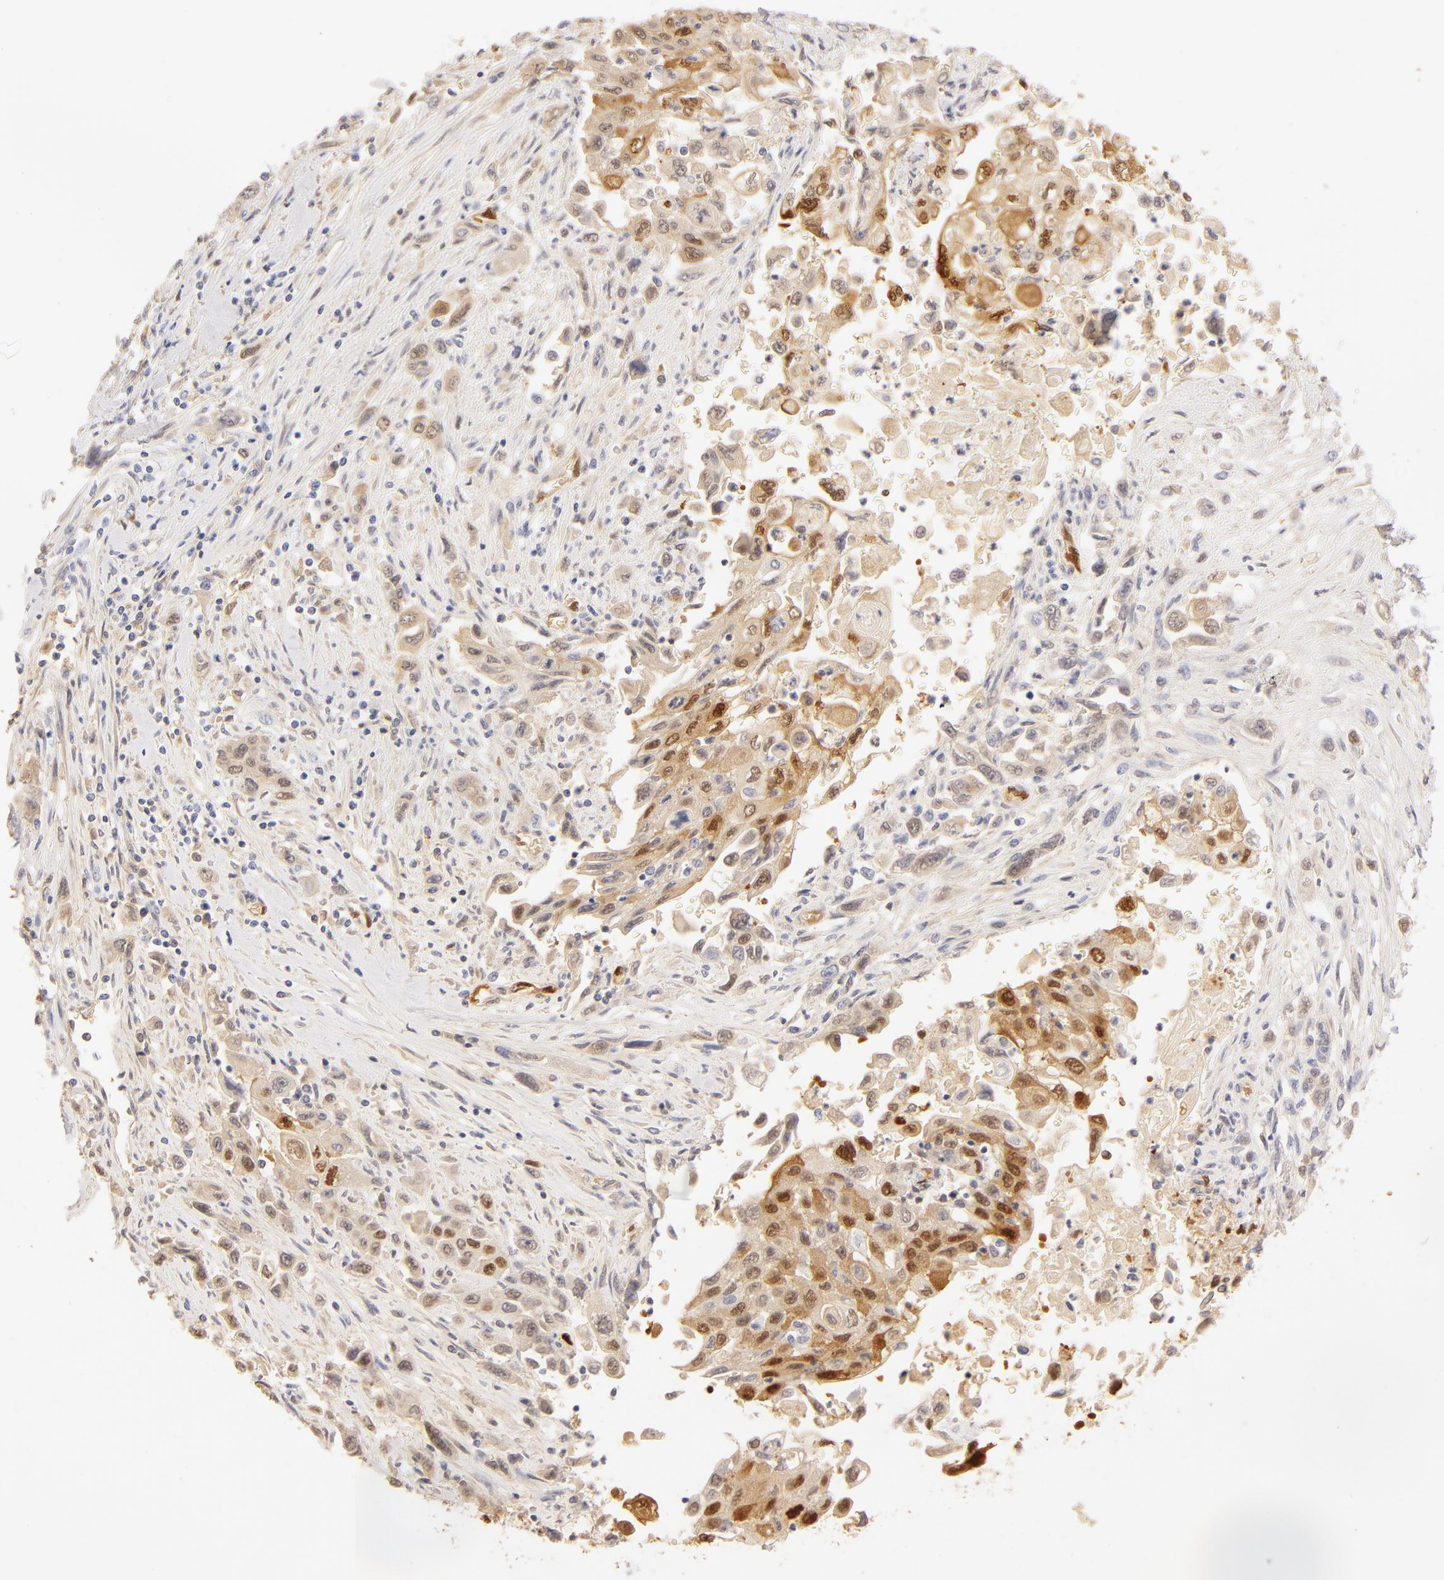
{"staining": {"intensity": "weak", "quantity": "<25%", "location": "nuclear"}, "tissue": "pancreatic cancer", "cell_type": "Tumor cells", "image_type": "cancer", "snomed": [{"axis": "morphology", "description": "Adenocarcinoma, NOS"}, {"axis": "topography", "description": "Pancreas"}], "caption": "Tumor cells show no significant protein expression in adenocarcinoma (pancreatic). (DAB immunohistochemistry (IHC), high magnification).", "gene": "CA2", "patient": {"sex": "male", "age": 70}}